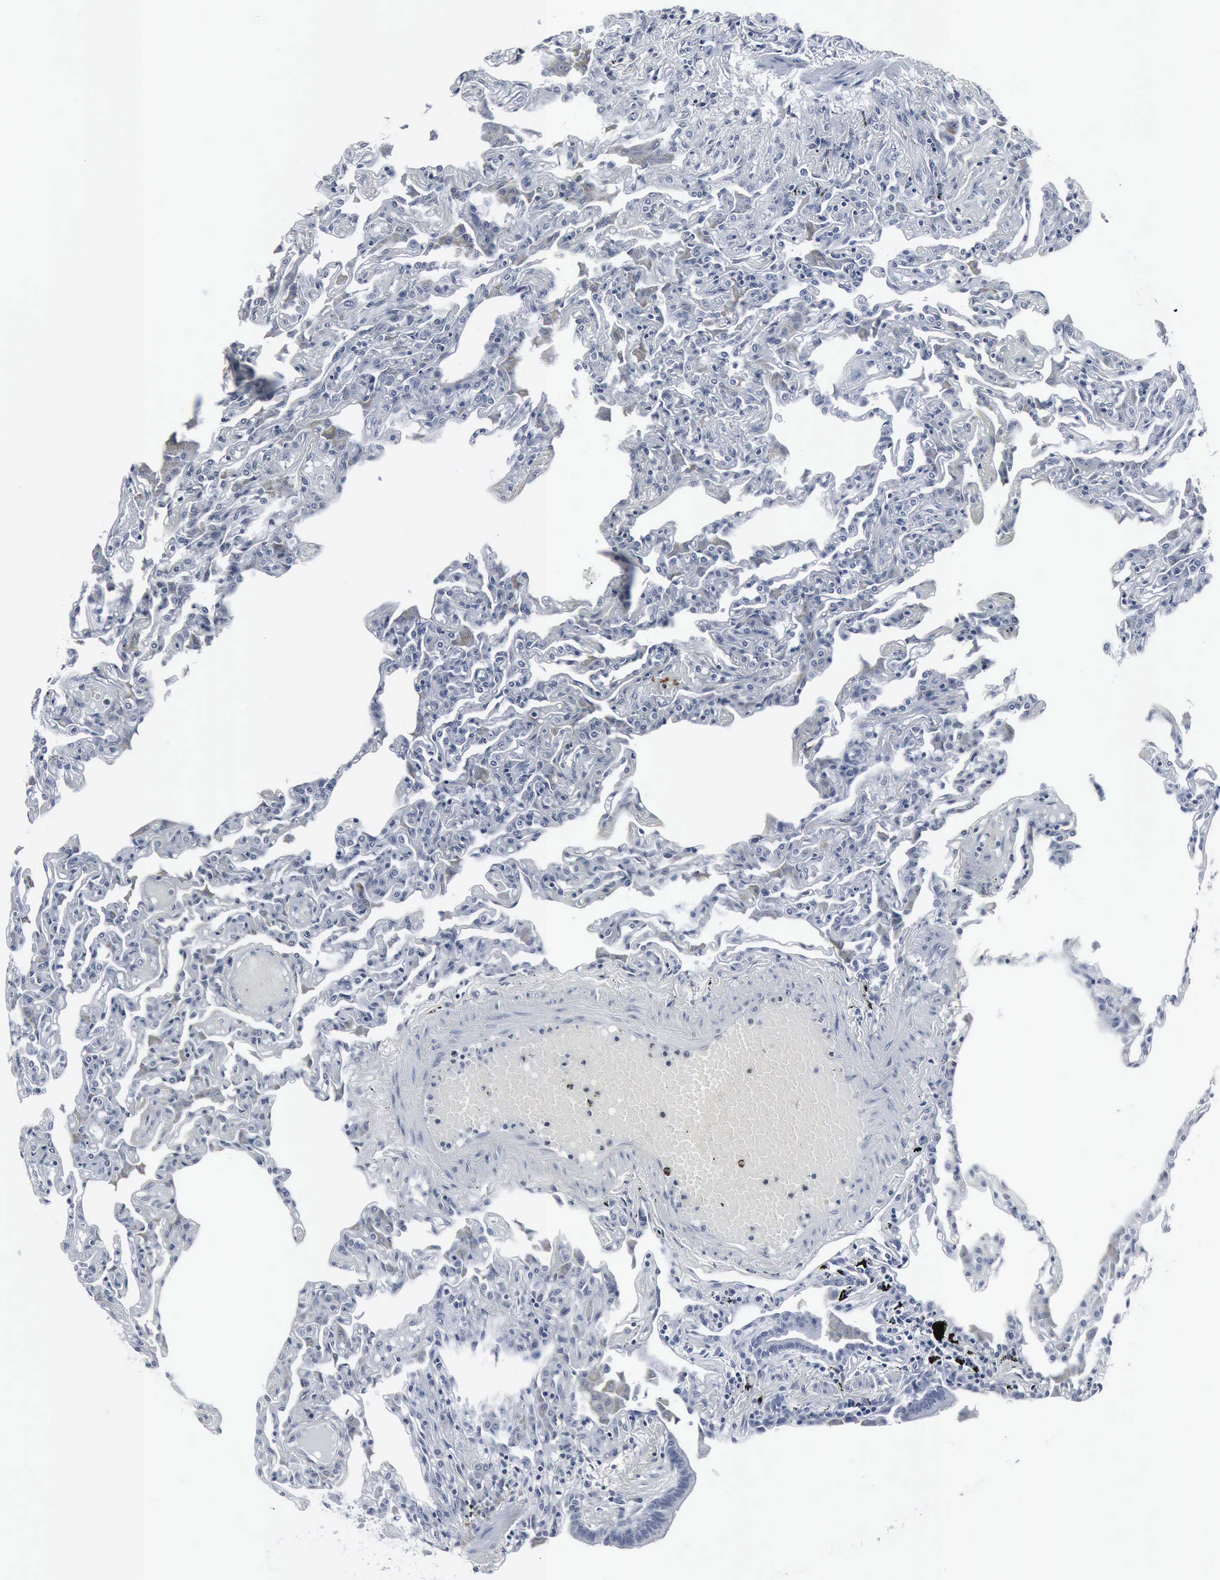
{"staining": {"intensity": "negative", "quantity": "none", "location": "none"}, "tissue": "lung", "cell_type": "Alveolar cells", "image_type": "normal", "snomed": [{"axis": "morphology", "description": "Normal tissue, NOS"}, {"axis": "topography", "description": "Lung"}], "caption": "Immunohistochemistry (IHC) of benign human lung shows no positivity in alveolar cells.", "gene": "SNAP25", "patient": {"sex": "female", "age": 49}}